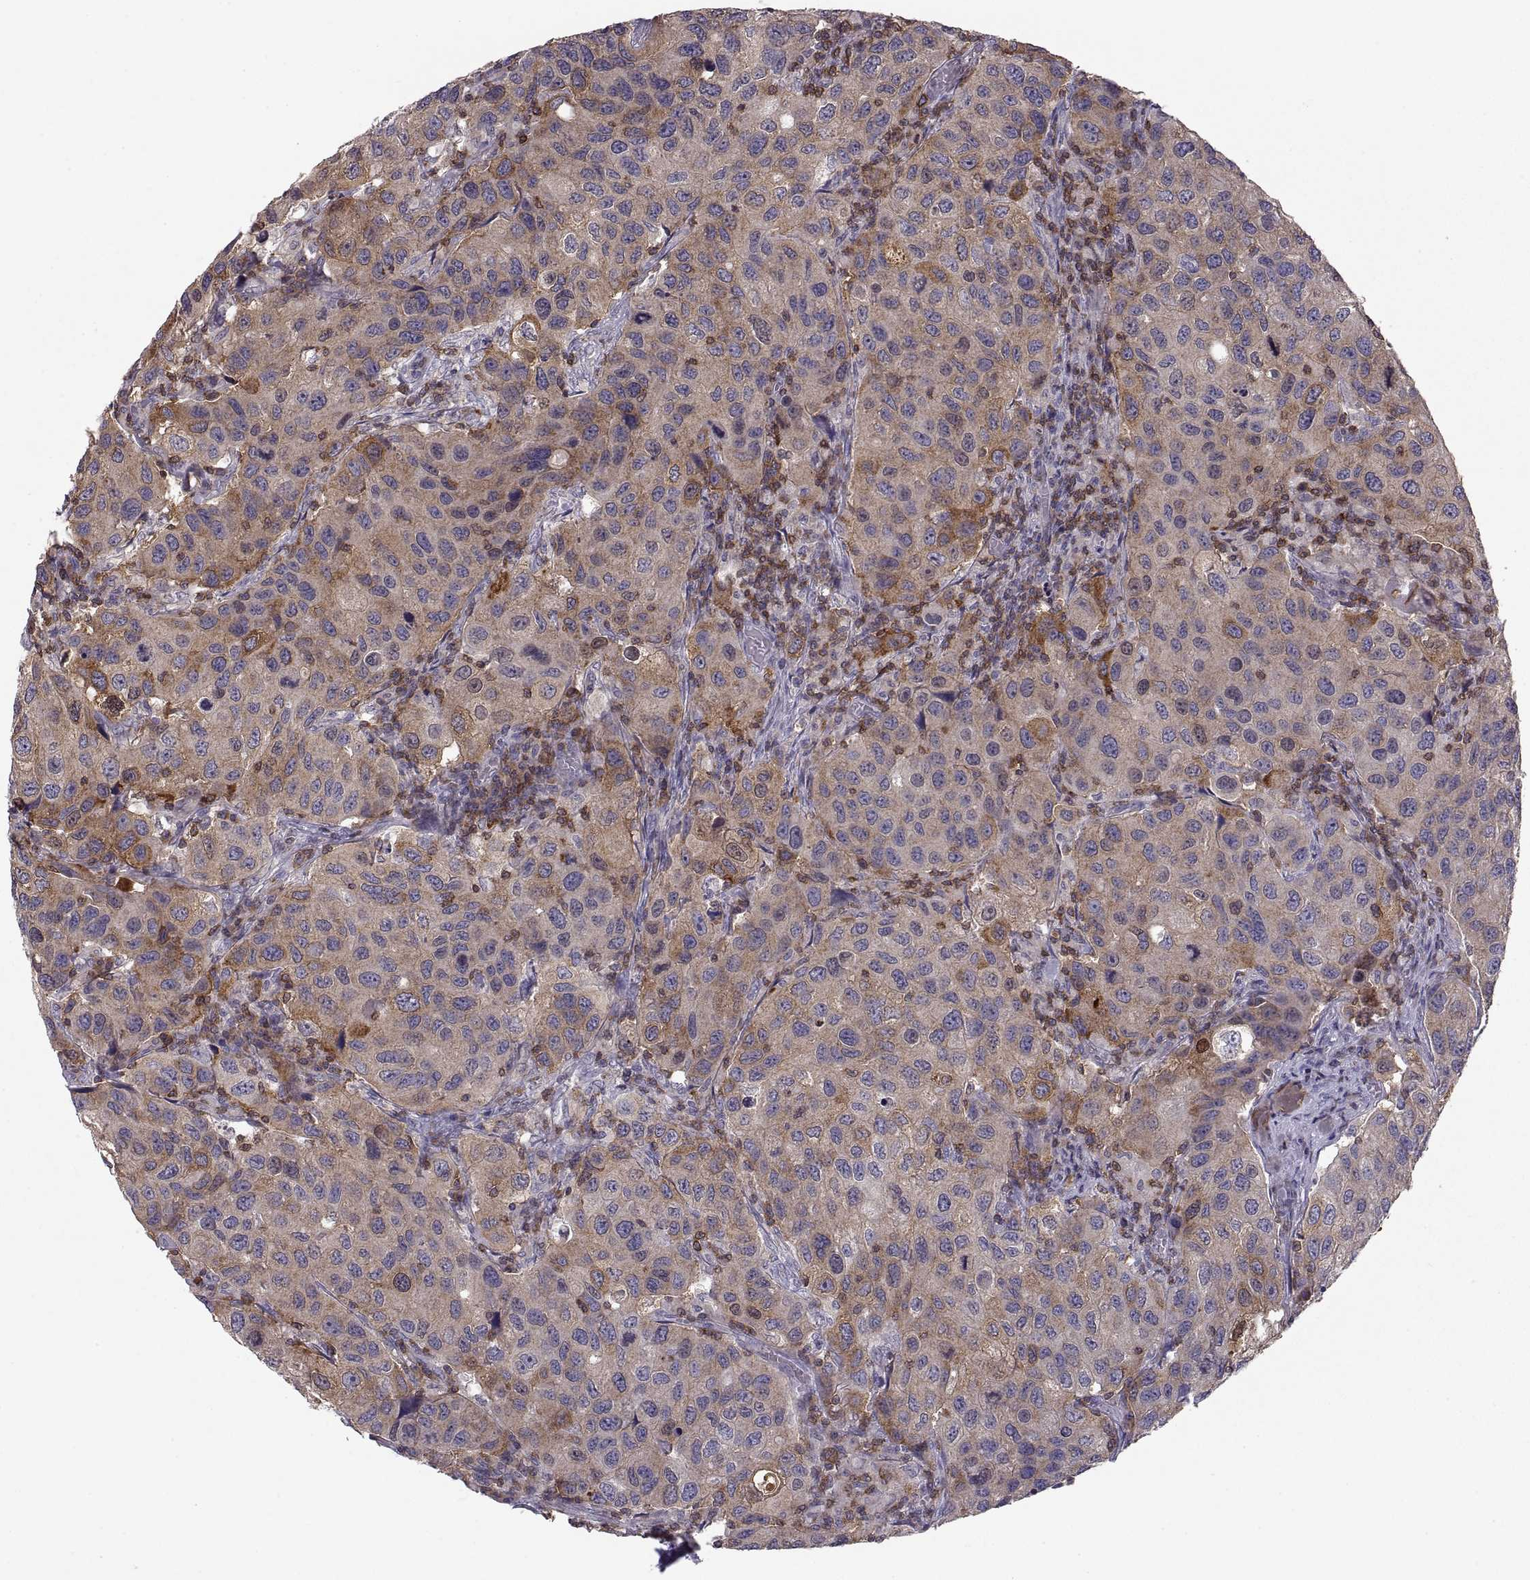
{"staining": {"intensity": "moderate", "quantity": "<25%", "location": "cytoplasmic/membranous"}, "tissue": "urothelial cancer", "cell_type": "Tumor cells", "image_type": "cancer", "snomed": [{"axis": "morphology", "description": "Urothelial carcinoma, High grade"}, {"axis": "topography", "description": "Urinary bladder"}], "caption": "IHC staining of urothelial carcinoma (high-grade), which exhibits low levels of moderate cytoplasmic/membranous positivity in about <25% of tumor cells indicating moderate cytoplasmic/membranous protein positivity. The staining was performed using DAB (brown) for protein detection and nuclei were counterstained in hematoxylin (blue).", "gene": "EZR", "patient": {"sex": "male", "age": 79}}